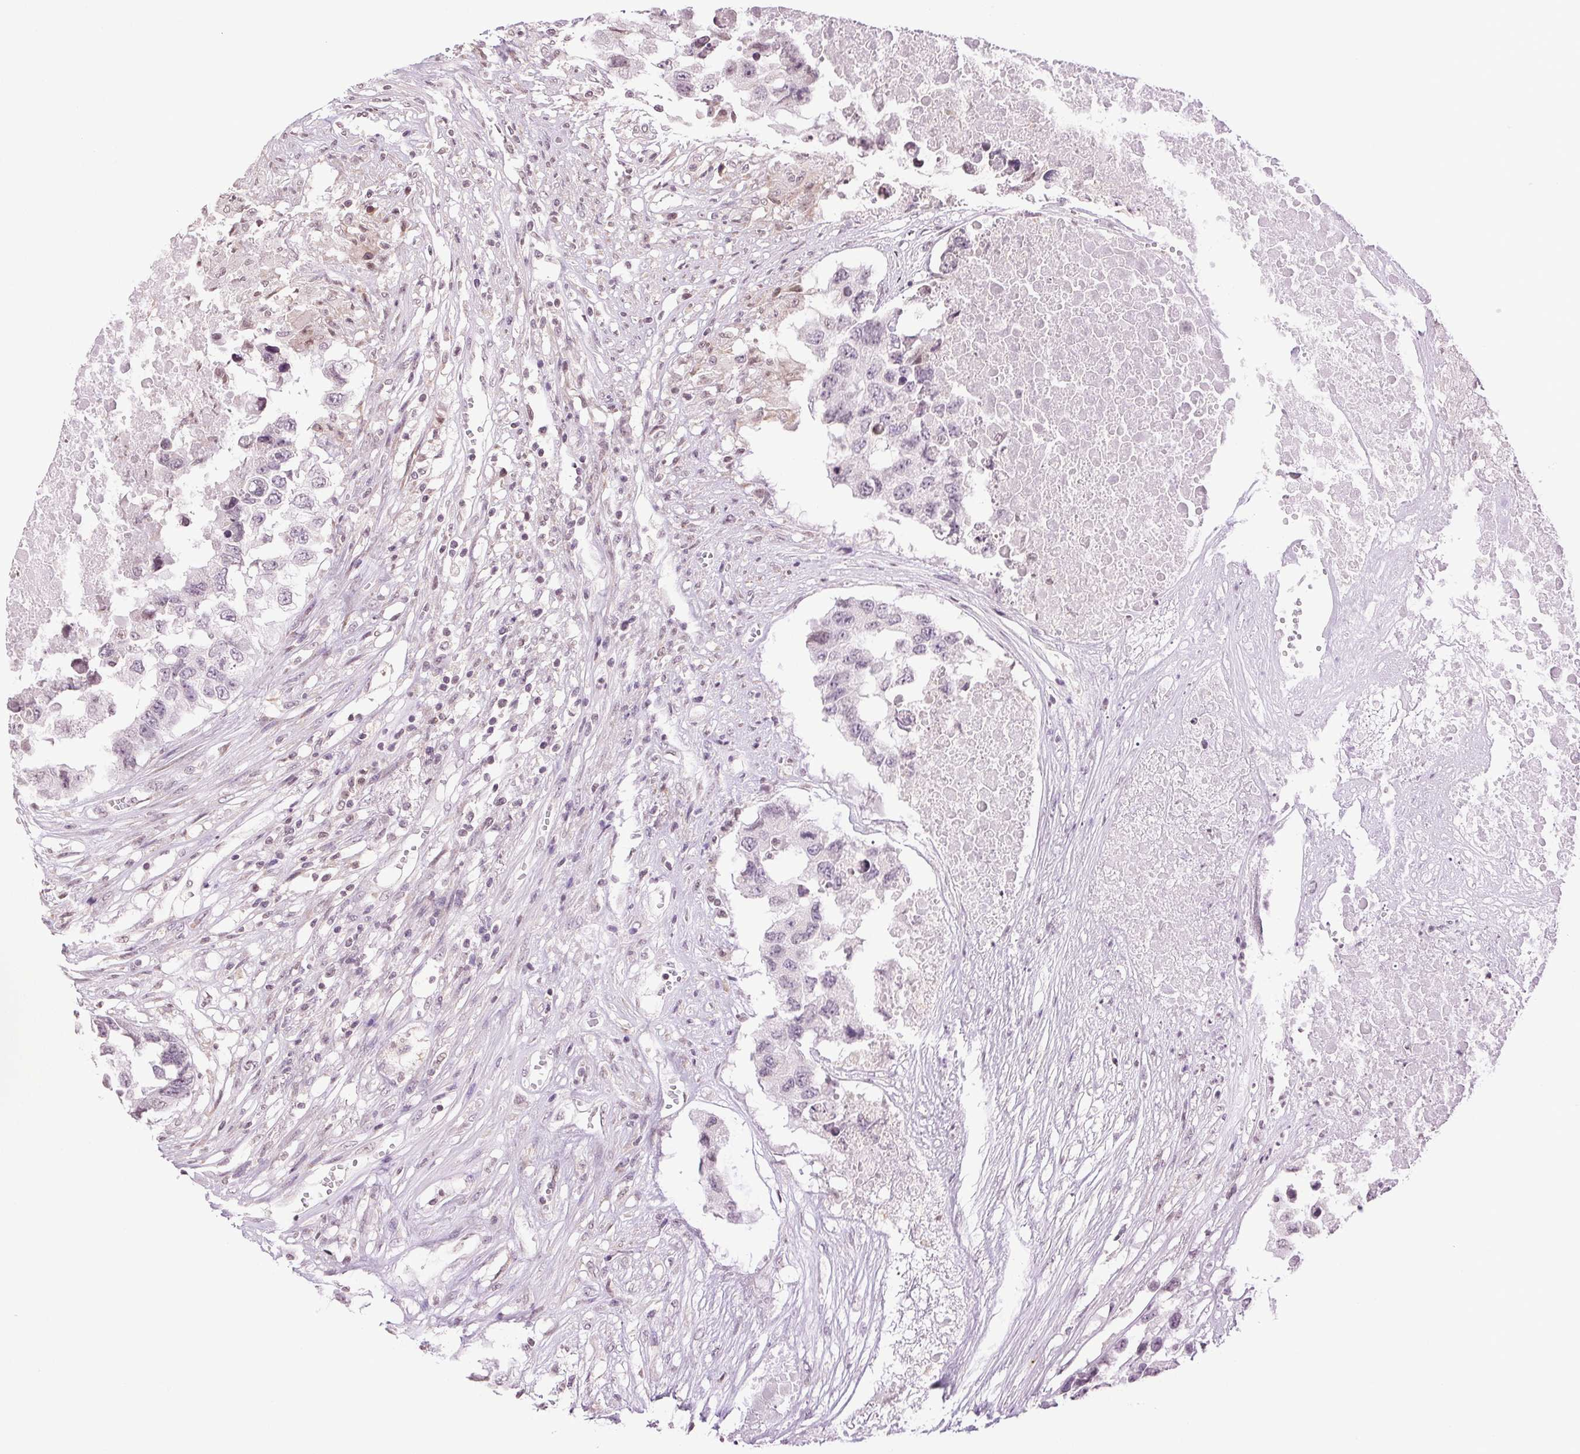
{"staining": {"intensity": "negative", "quantity": "none", "location": "none"}, "tissue": "testis cancer", "cell_type": "Tumor cells", "image_type": "cancer", "snomed": [{"axis": "morphology", "description": "Carcinoma, Embryonal, NOS"}, {"axis": "topography", "description": "Testis"}], "caption": "High magnification brightfield microscopy of testis cancer stained with DAB (brown) and counterstained with hematoxylin (blue): tumor cells show no significant expression. Nuclei are stained in blue.", "gene": "TNNT3", "patient": {"sex": "male", "age": 83}}